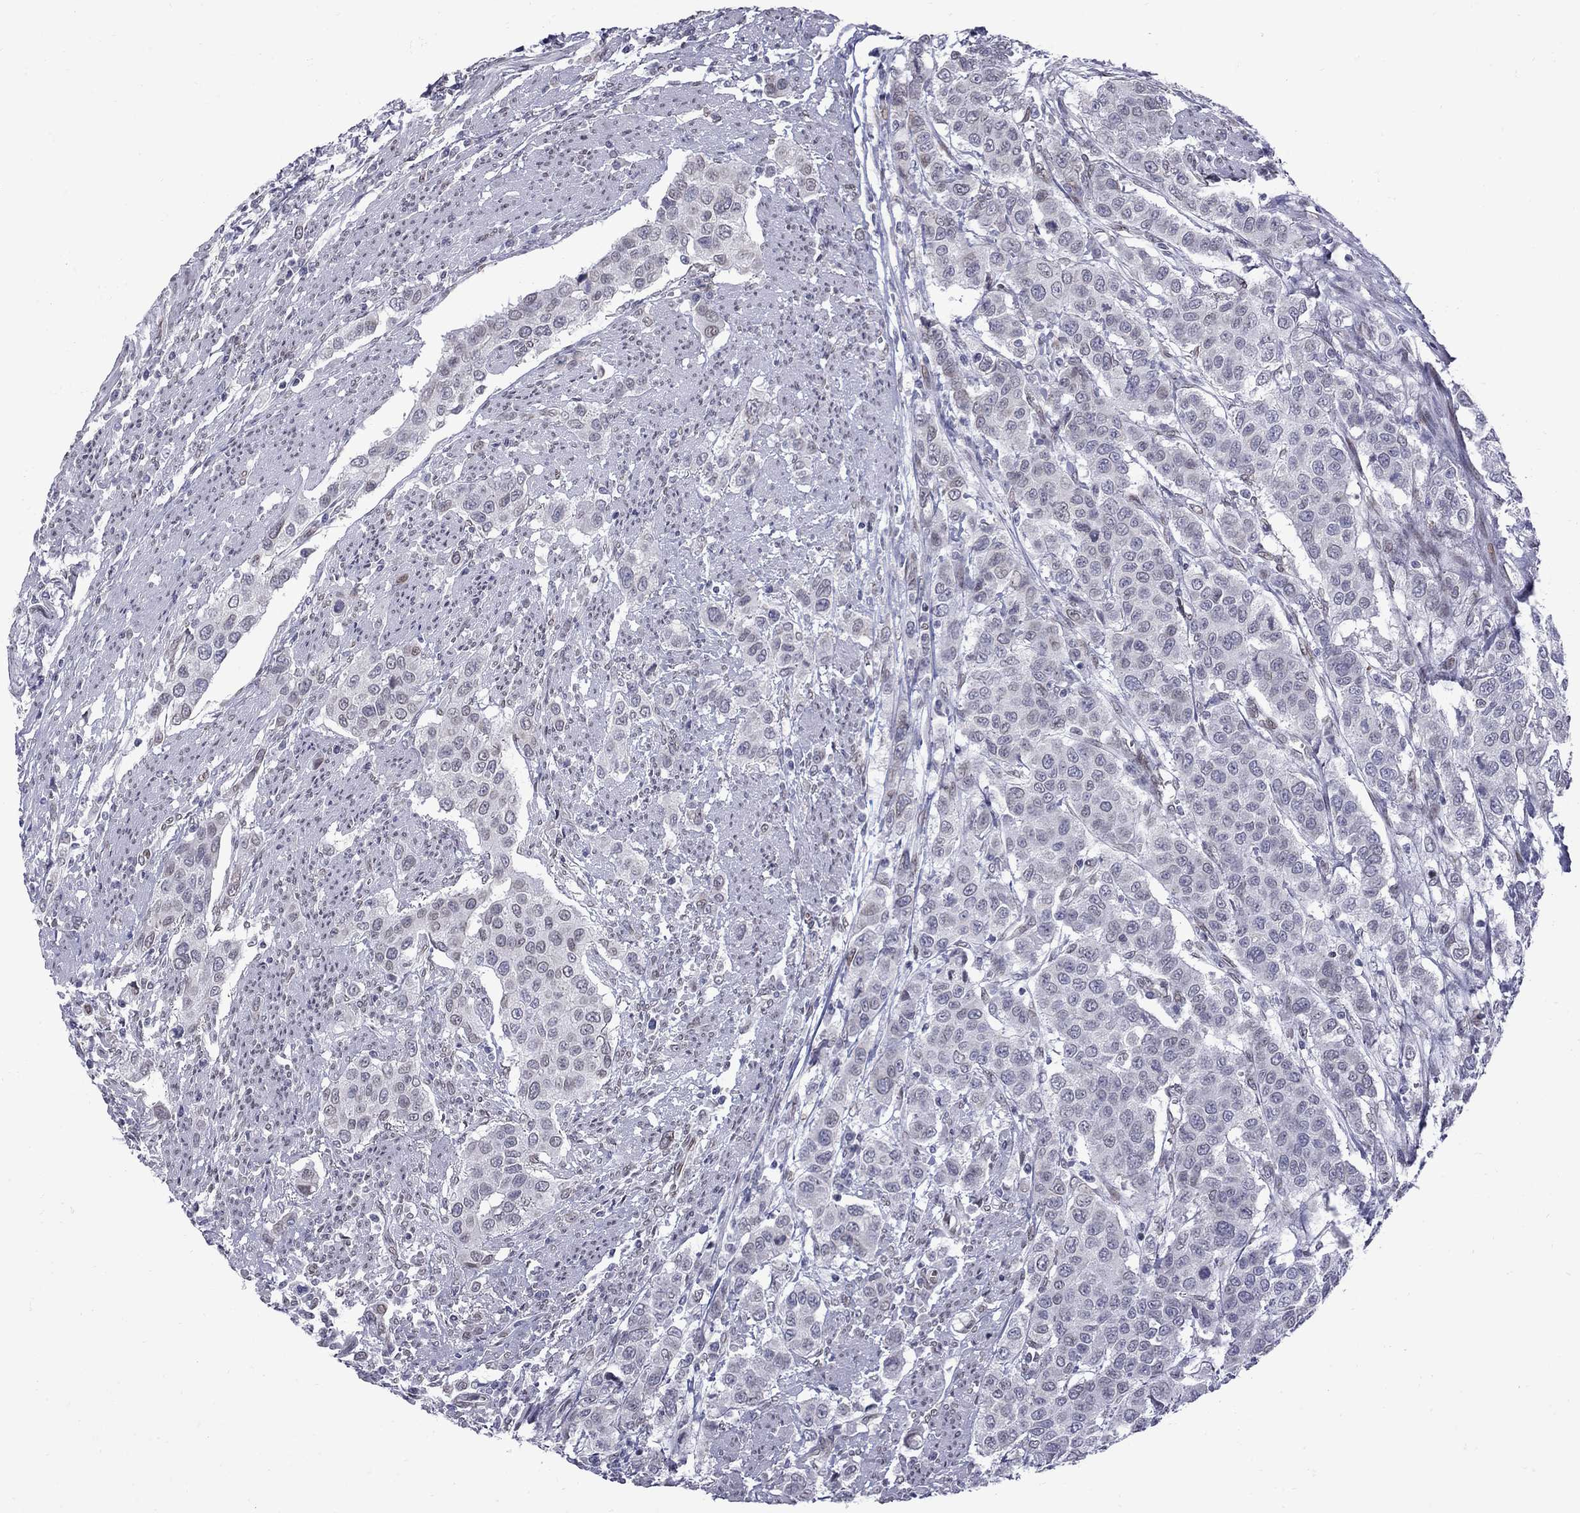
{"staining": {"intensity": "negative", "quantity": "none", "location": "none"}, "tissue": "urothelial cancer", "cell_type": "Tumor cells", "image_type": "cancer", "snomed": [{"axis": "morphology", "description": "Urothelial carcinoma, High grade"}, {"axis": "topography", "description": "Urinary bladder"}], "caption": "The IHC micrograph has no significant staining in tumor cells of high-grade urothelial carcinoma tissue.", "gene": "CLTCL1", "patient": {"sex": "female", "age": 58}}